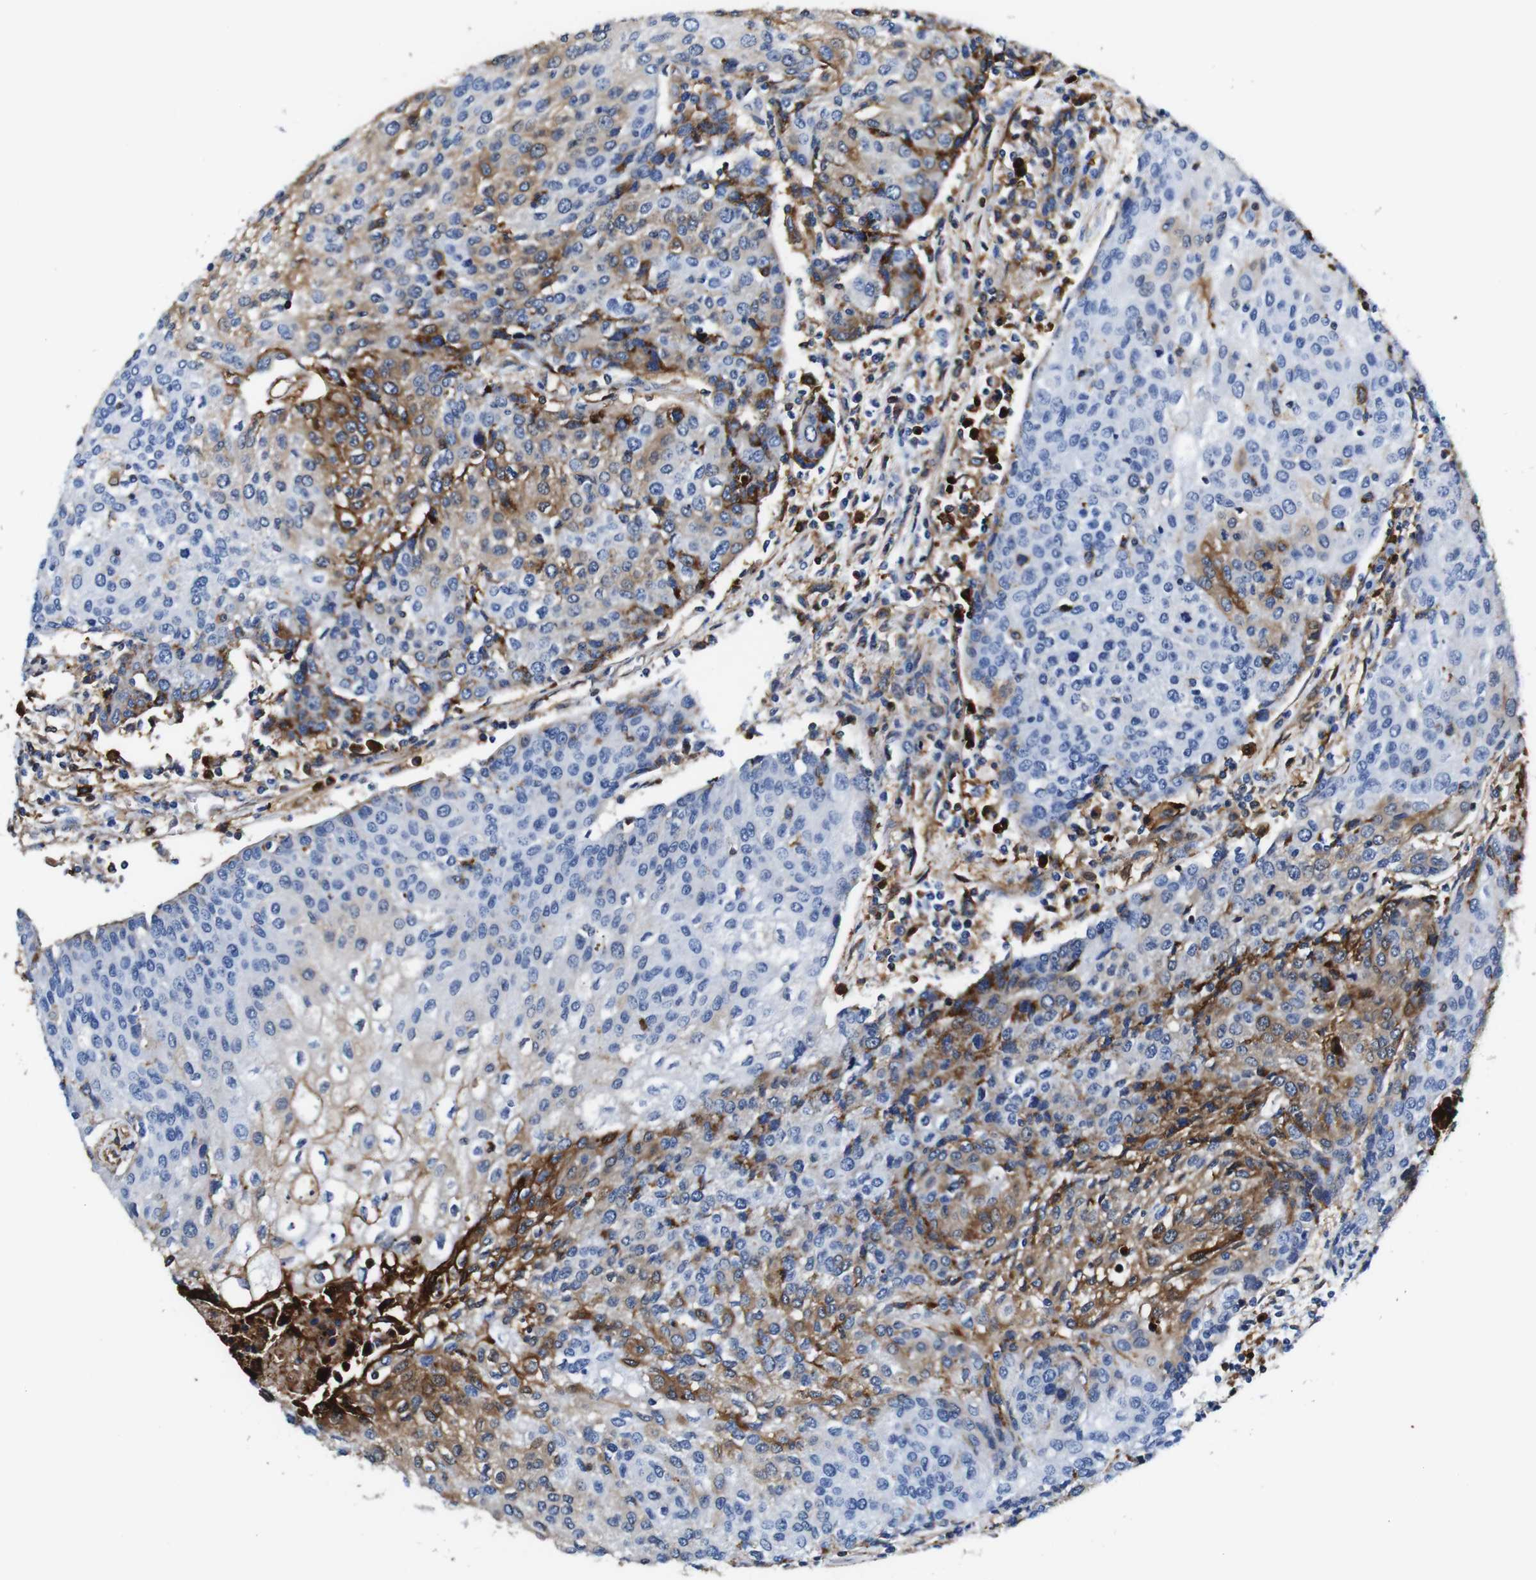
{"staining": {"intensity": "moderate", "quantity": "25%-75%", "location": "cytoplasmic/membranous"}, "tissue": "urothelial cancer", "cell_type": "Tumor cells", "image_type": "cancer", "snomed": [{"axis": "morphology", "description": "Urothelial carcinoma, High grade"}, {"axis": "topography", "description": "Urinary bladder"}], "caption": "This histopathology image exhibits high-grade urothelial carcinoma stained with immunohistochemistry (IHC) to label a protein in brown. The cytoplasmic/membranous of tumor cells show moderate positivity for the protein. Nuclei are counter-stained blue.", "gene": "ANXA1", "patient": {"sex": "female", "age": 85}}